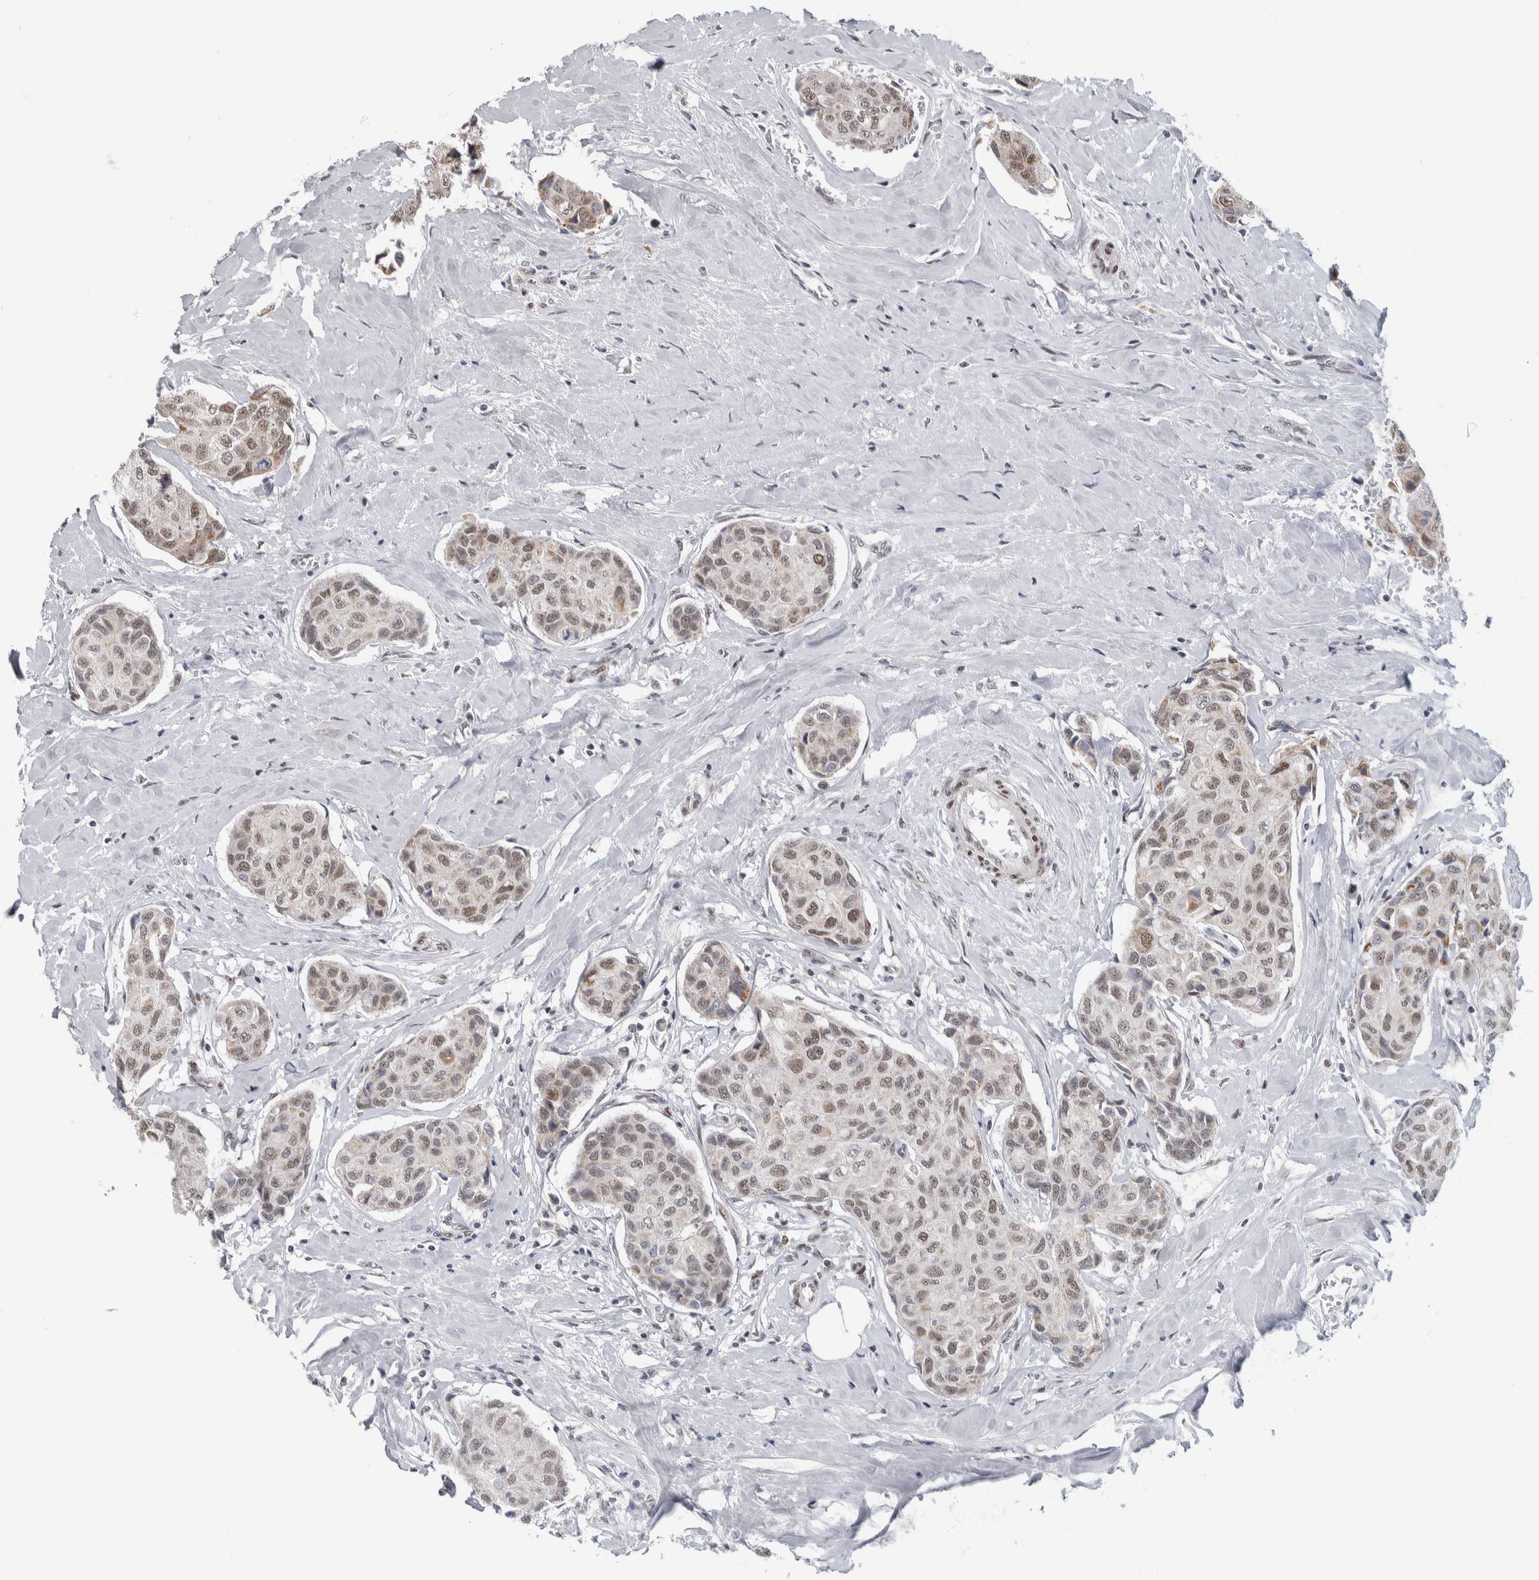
{"staining": {"intensity": "moderate", "quantity": "<25%", "location": "cytoplasmic/membranous"}, "tissue": "breast cancer", "cell_type": "Tumor cells", "image_type": "cancer", "snomed": [{"axis": "morphology", "description": "Duct carcinoma"}, {"axis": "topography", "description": "Breast"}], "caption": "Human breast infiltrating ductal carcinoma stained for a protein (brown) shows moderate cytoplasmic/membranous positive positivity in about <25% of tumor cells.", "gene": "HEXIM2", "patient": {"sex": "female", "age": 80}}